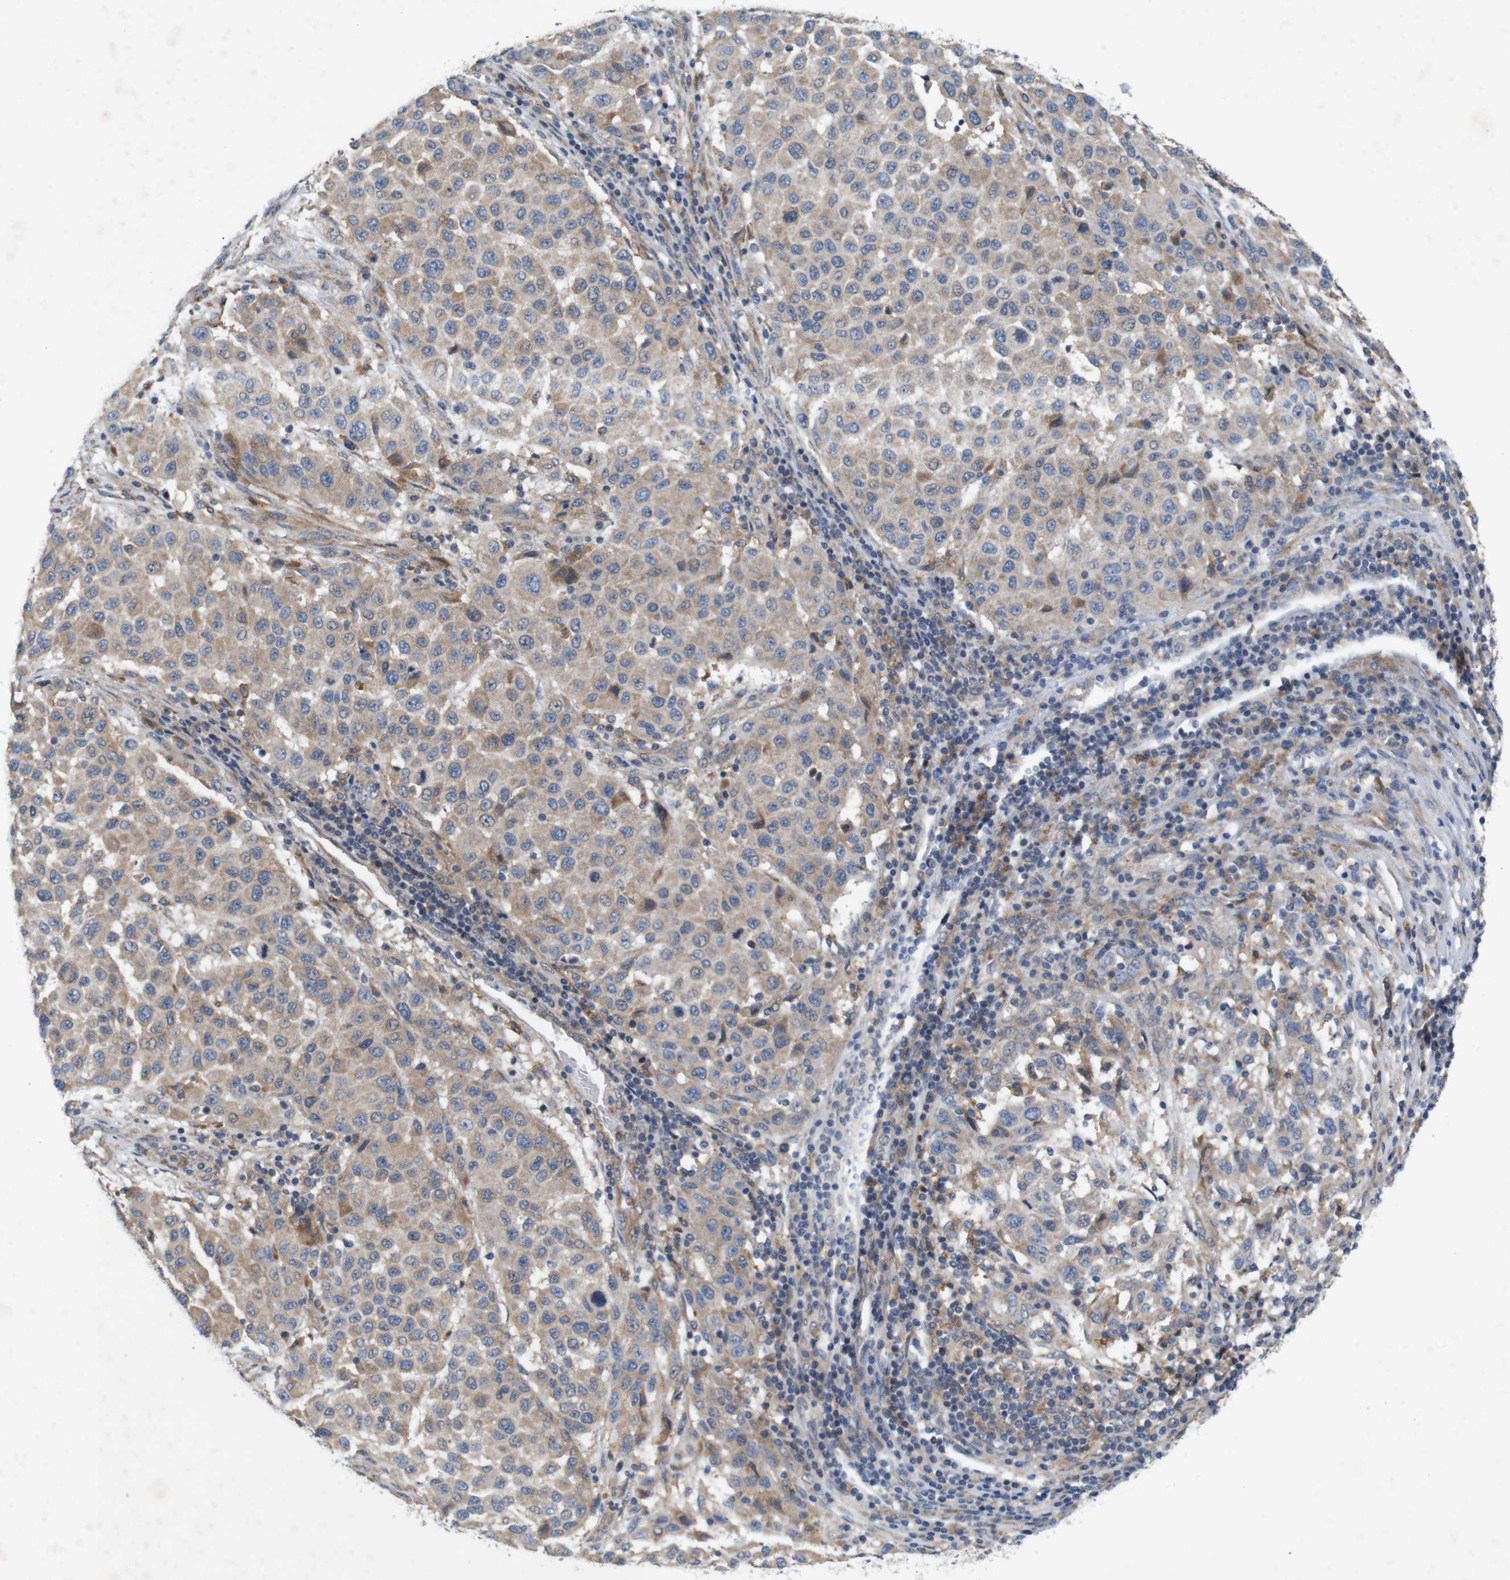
{"staining": {"intensity": "weak", "quantity": ">75%", "location": "cytoplasmic/membranous"}, "tissue": "melanoma", "cell_type": "Tumor cells", "image_type": "cancer", "snomed": [{"axis": "morphology", "description": "Malignant melanoma, Metastatic site"}, {"axis": "topography", "description": "Lymph node"}], "caption": "Melanoma stained with a brown dye shows weak cytoplasmic/membranous positive staining in about >75% of tumor cells.", "gene": "SIGLEC8", "patient": {"sex": "male", "age": 61}}